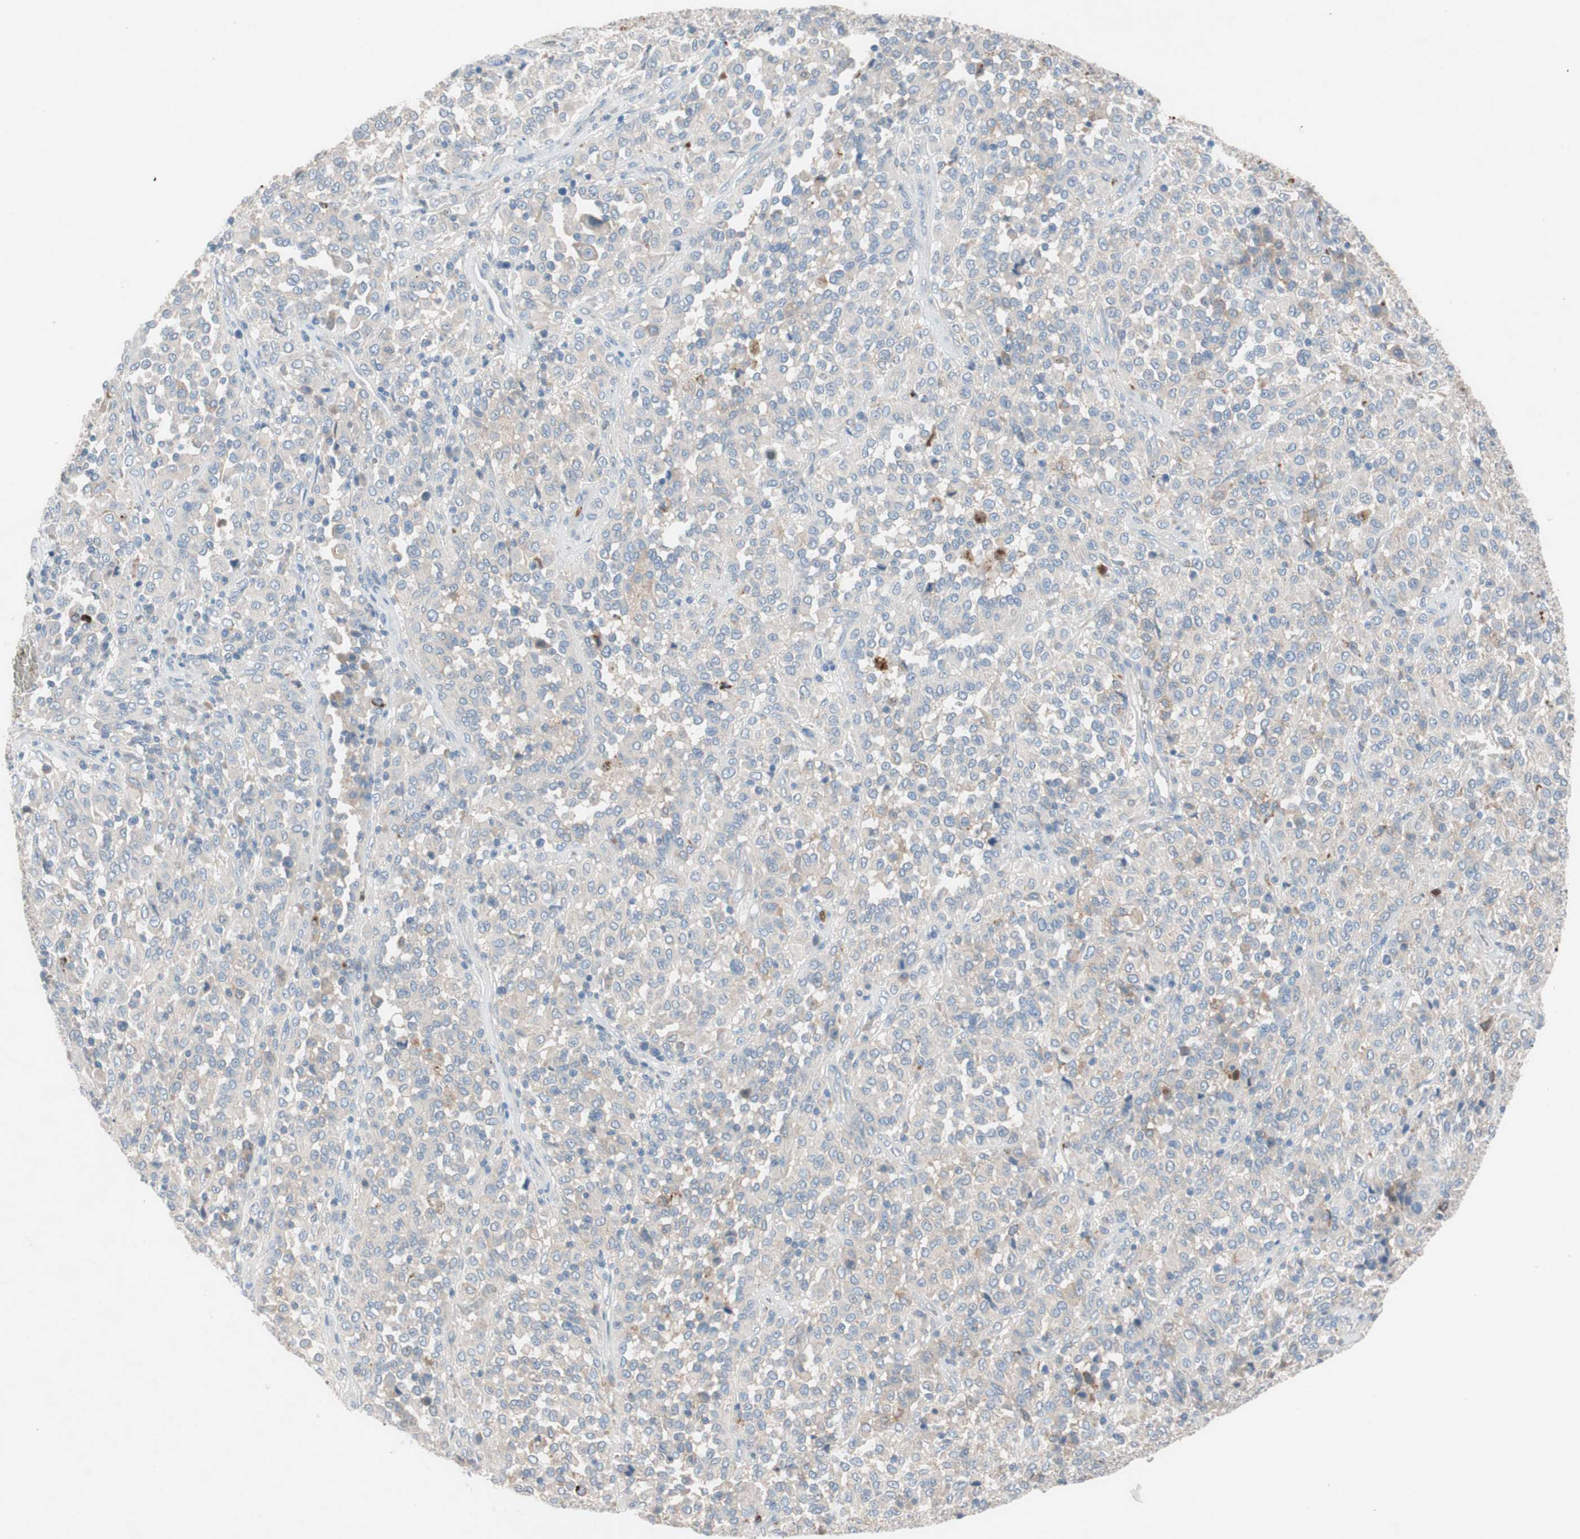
{"staining": {"intensity": "weak", "quantity": "25%-75%", "location": "cytoplasmic/membranous"}, "tissue": "melanoma", "cell_type": "Tumor cells", "image_type": "cancer", "snomed": [{"axis": "morphology", "description": "Malignant melanoma, Metastatic site"}, {"axis": "topography", "description": "Pancreas"}], "caption": "Weak cytoplasmic/membranous expression is appreciated in approximately 25%-75% of tumor cells in melanoma. Nuclei are stained in blue.", "gene": "CLEC4D", "patient": {"sex": "female", "age": 30}}